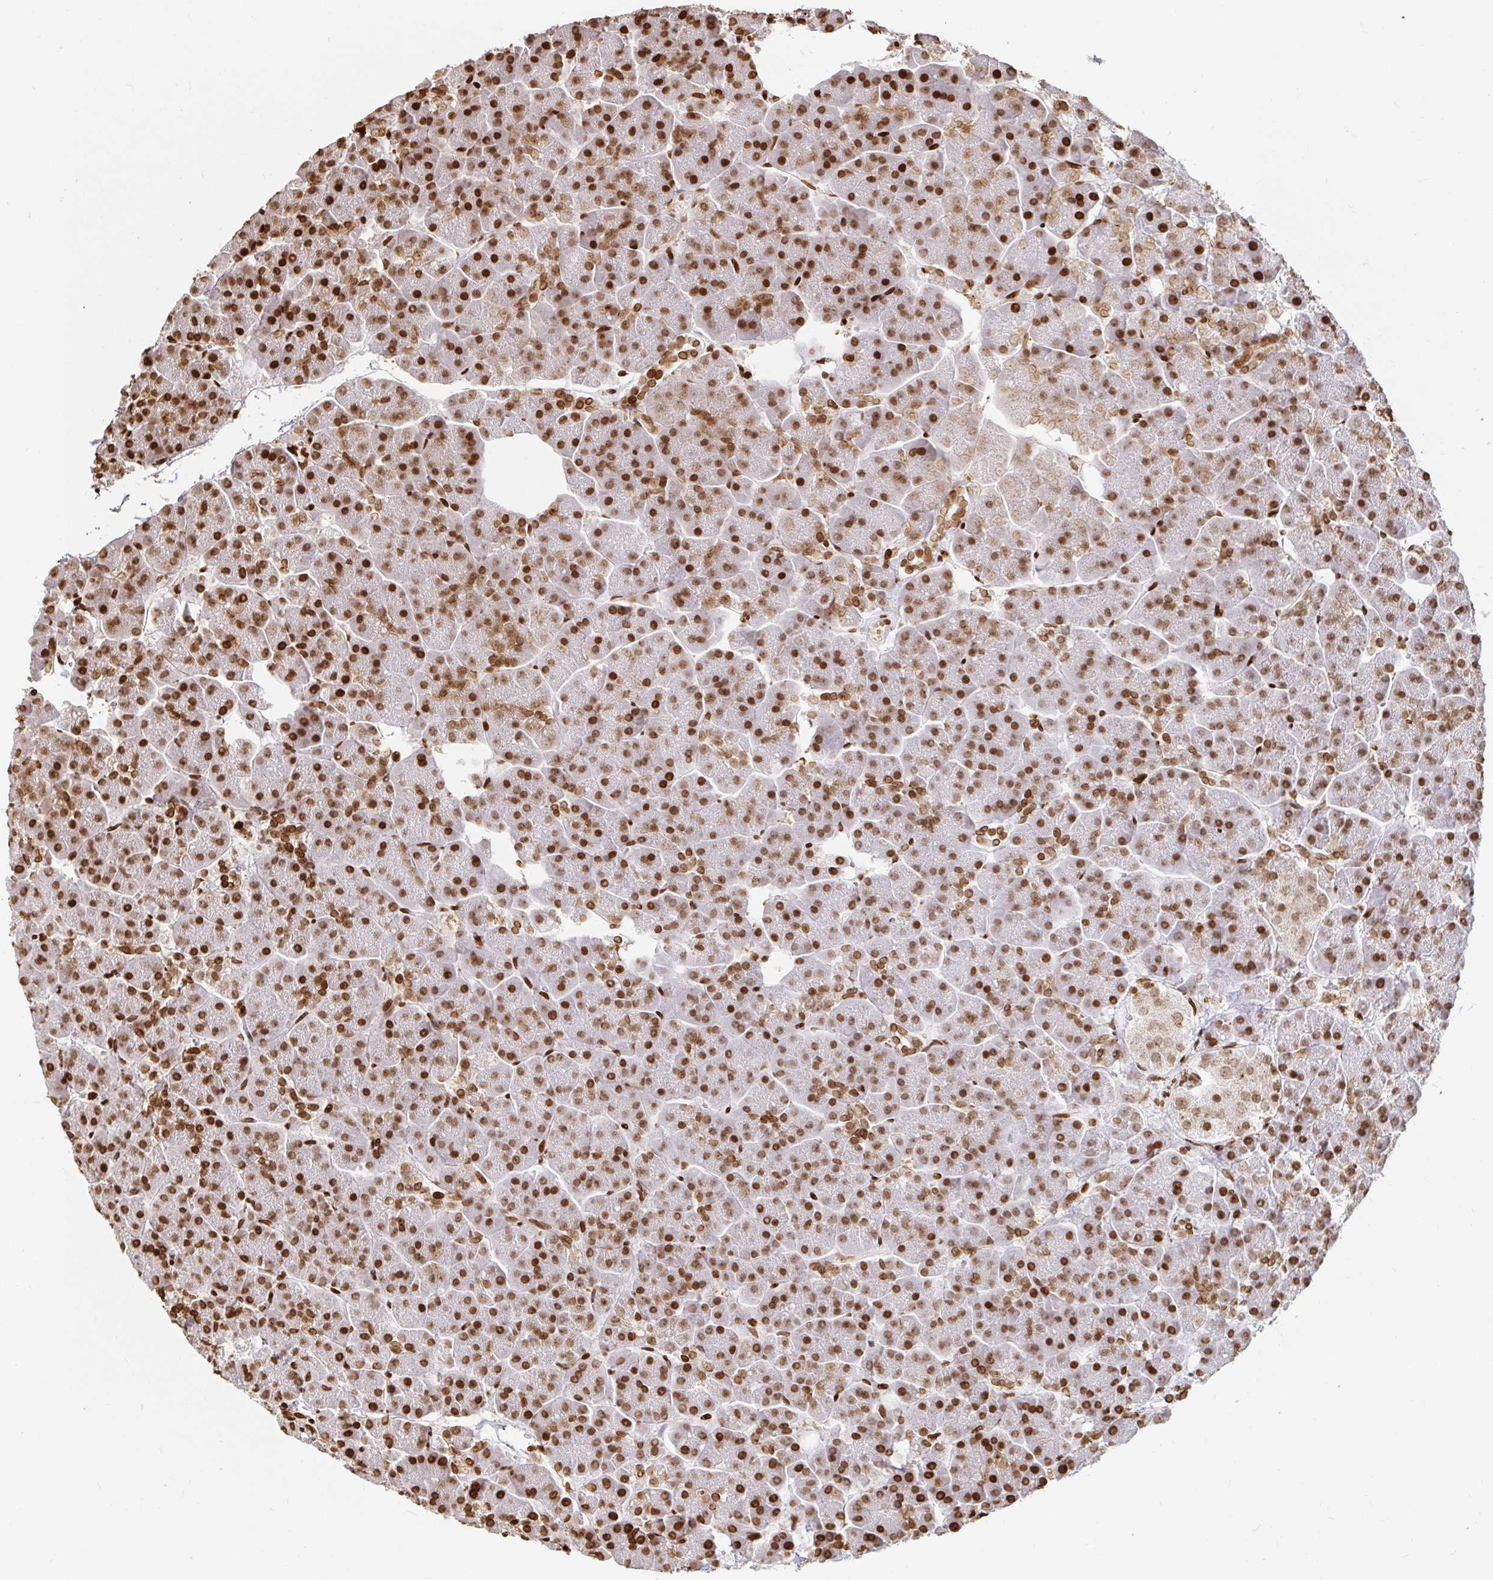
{"staining": {"intensity": "strong", "quantity": ">75%", "location": "nuclear"}, "tissue": "pancreas", "cell_type": "Exocrine glandular cells", "image_type": "normal", "snomed": [{"axis": "morphology", "description": "Normal tissue, NOS"}, {"axis": "topography", "description": "Pancreas"}, {"axis": "topography", "description": "Peripheral nerve tissue"}], "caption": "Immunohistochemical staining of unremarkable pancreas demonstrates high levels of strong nuclear positivity in about >75% of exocrine glandular cells. (Stains: DAB (3,3'-diaminobenzidine) in brown, nuclei in blue, Microscopy: brightfield microscopy at high magnification).", "gene": "H2BC5", "patient": {"sex": "male", "age": 54}}